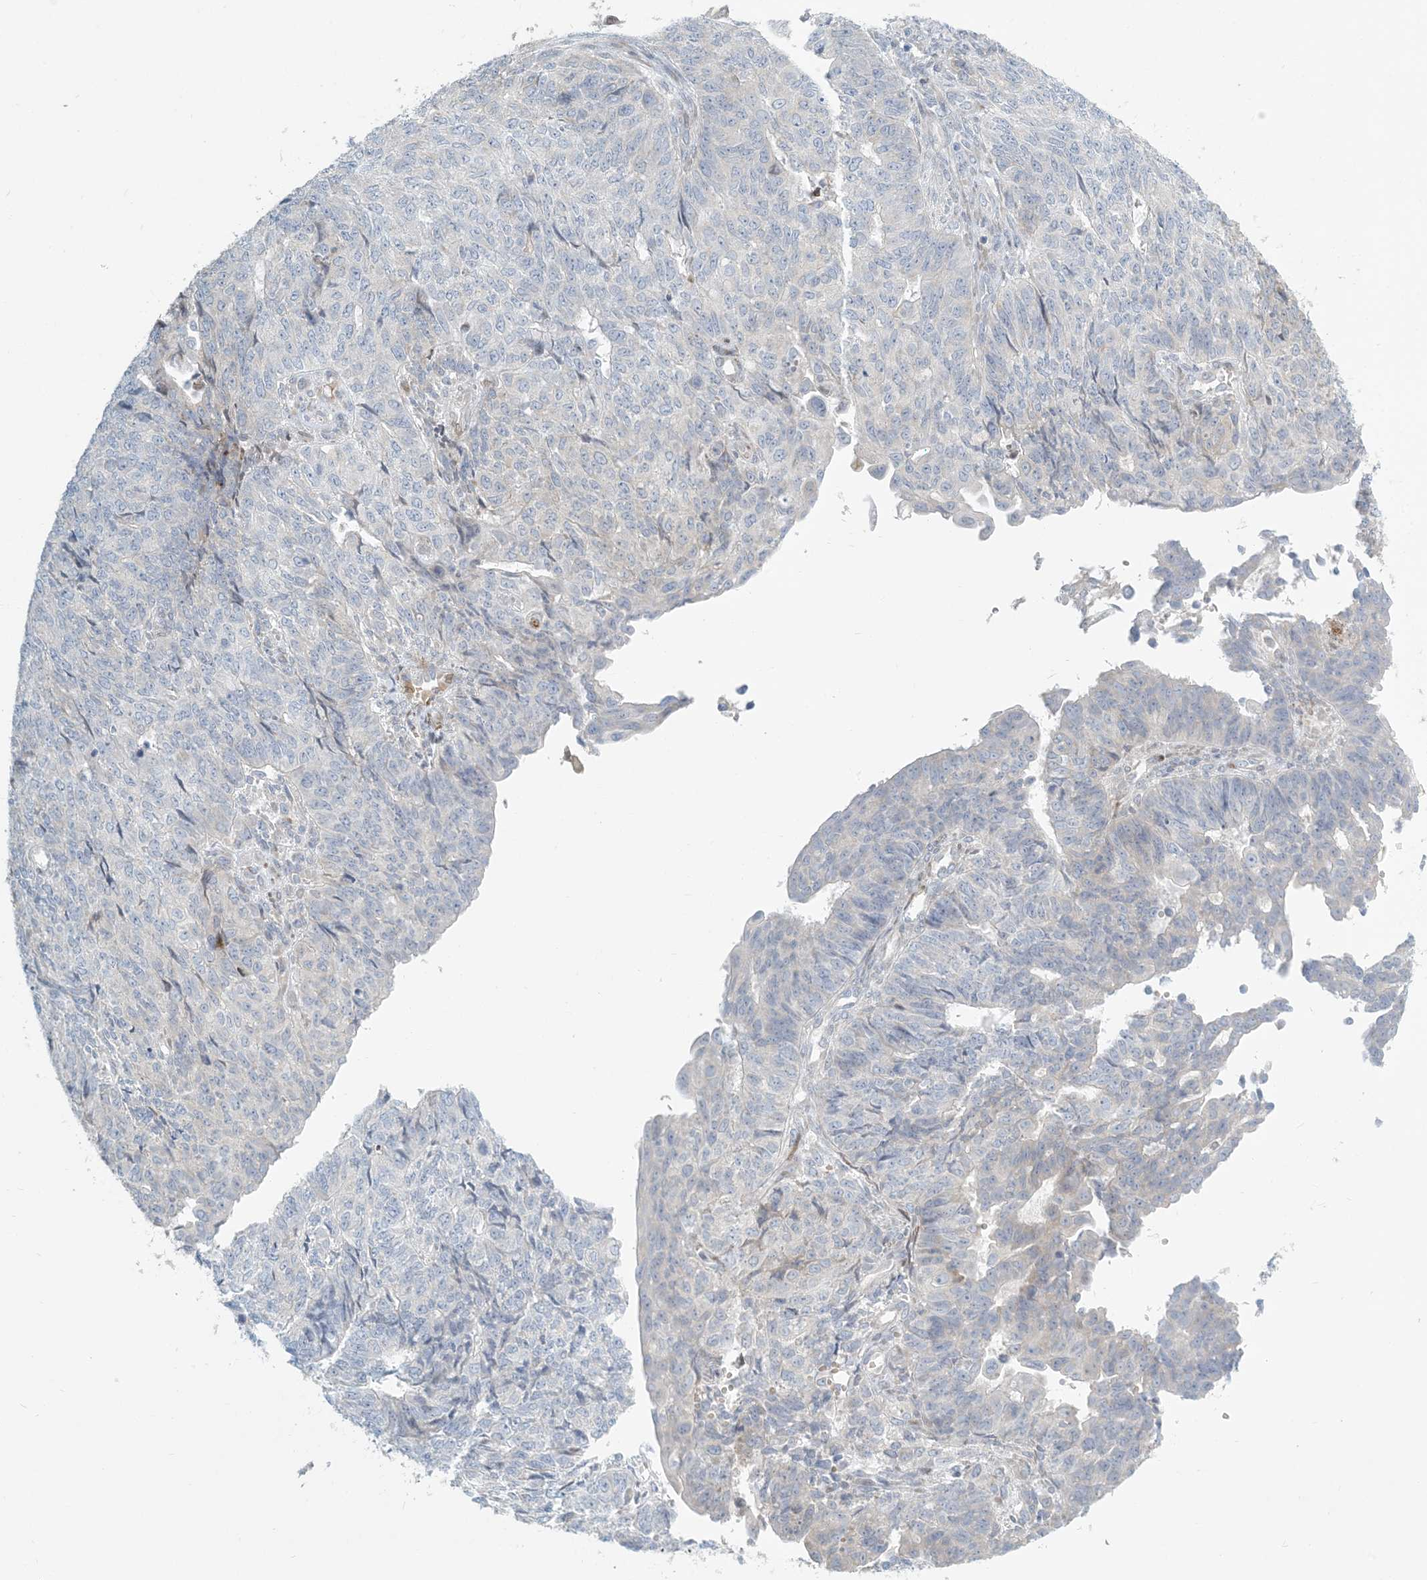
{"staining": {"intensity": "negative", "quantity": "none", "location": "none"}, "tissue": "endometrial cancer", "cell_type": "Tumor cells", "image_type": "cancer", "snomed": [{"axis": "morphology", "description": "Adenocarcinoma, NOS"}, {"axis": "topography", "description": "Endometrium"}], "caption": "DAB immunohistochemical staining of adenocarcinoma (endometrial) displays no significant positivity in tumor cells. (Stains: DAB IHC with hematoxylin counter stain, Microscopy: brightfield microscopy at high magnification).", "gene": "ZNF385D", "patient": {"sex": "female", "age": 32}}